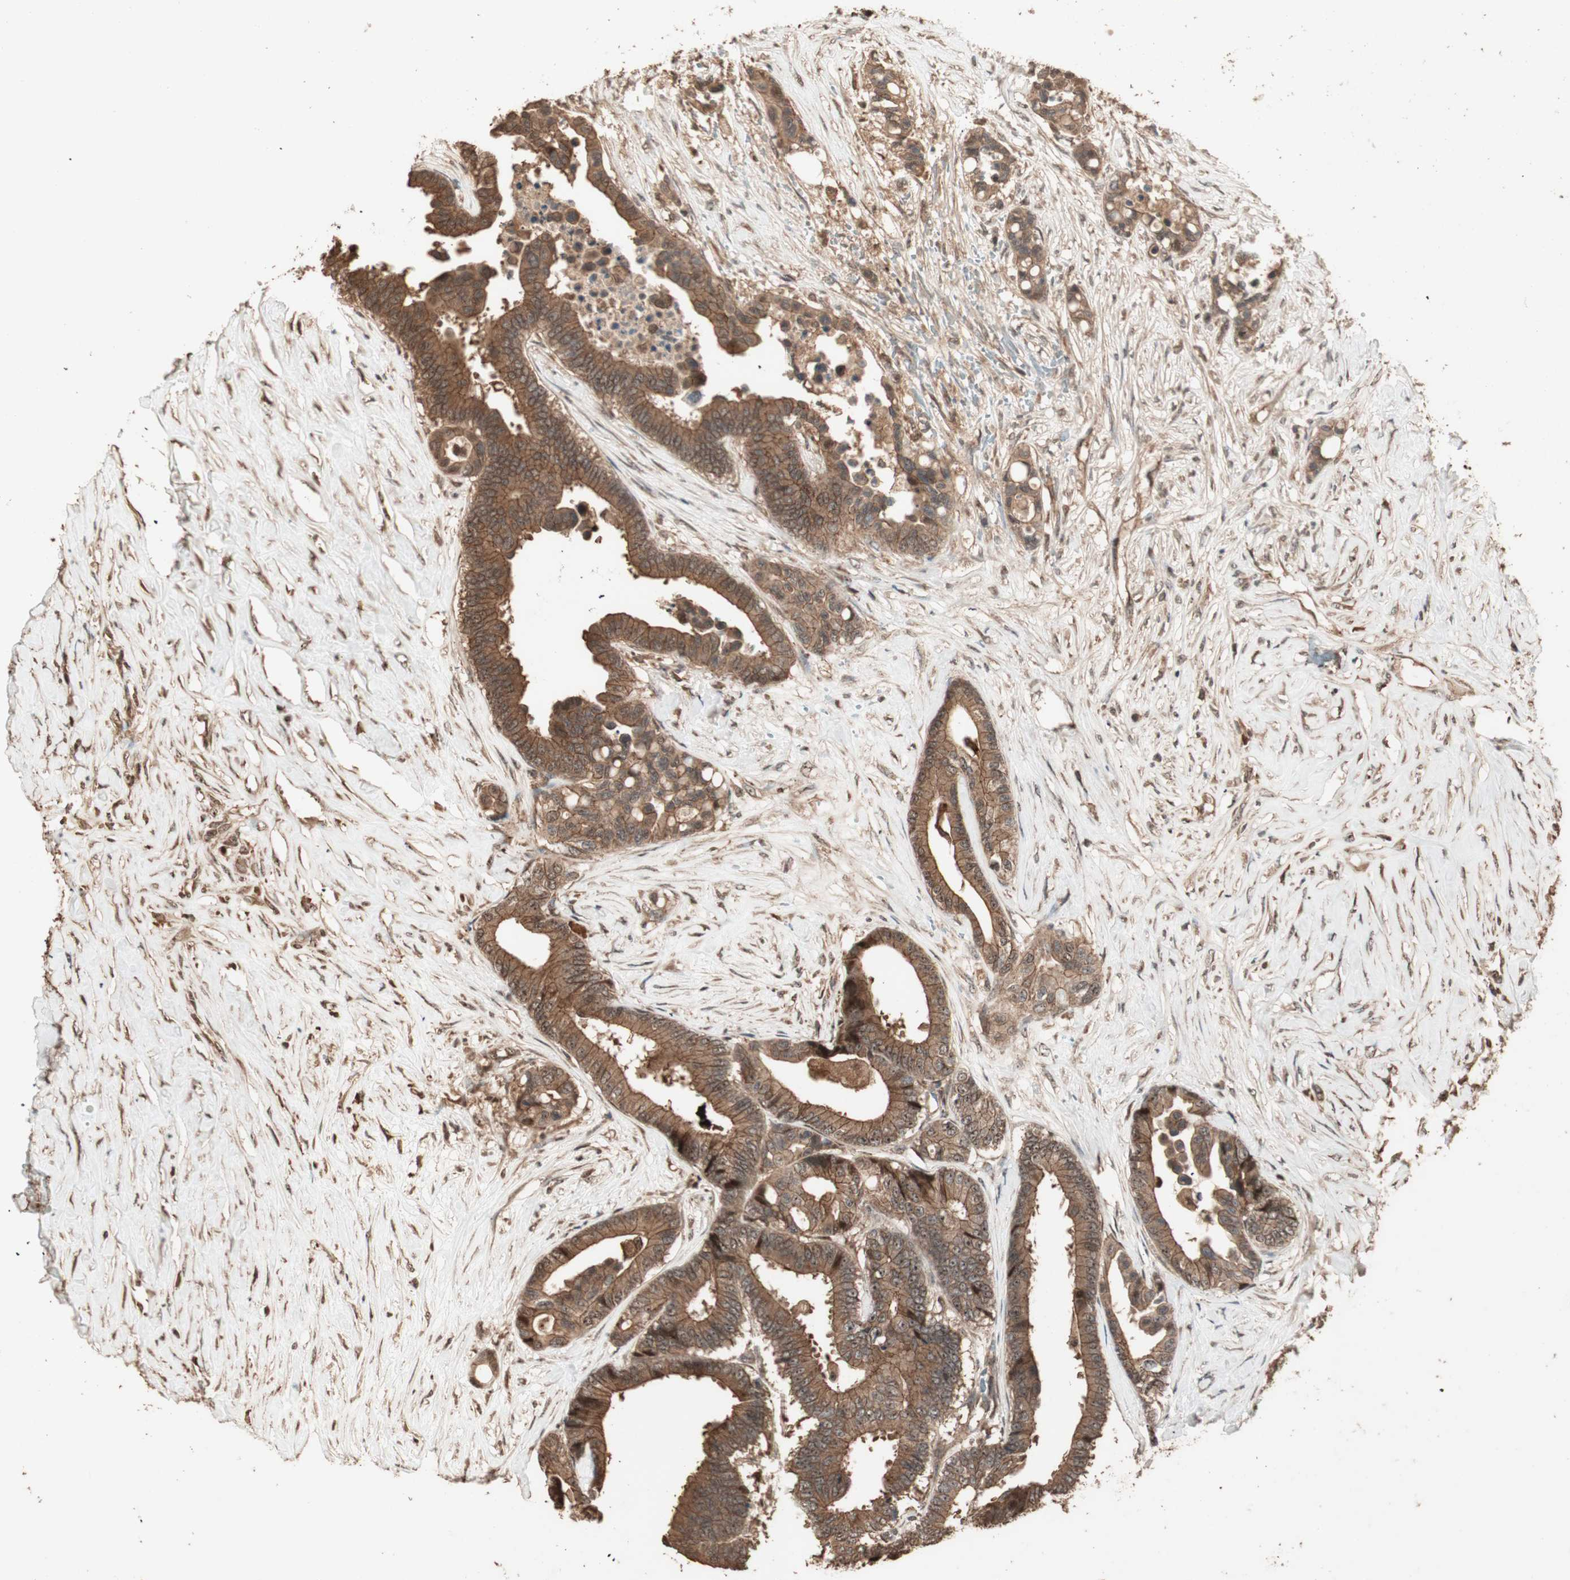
{"staining": {"intensity": "strong", "quantity": ">75%", "location": "cytoplasmic/membranous"}, "tissue": "colorectal cancer", "cell_type": "Tumor cells", "image_type": "cancer", "snomed": [{"axis": "morphology", "description": "Normal tissue, NOS"}, {"axis": "morphology", "description": "Adenocarcinoma, NOS"}, {"axis": "topography", "description": "Colon"}], "caption": "Protein staining by immunohistochemistry displays strong cytoplasmic/membranous staining in about >75% of tumor cells in colorectal cancer.", "gene": "USP20", "patient": {"sex": "male", "age": 82}}